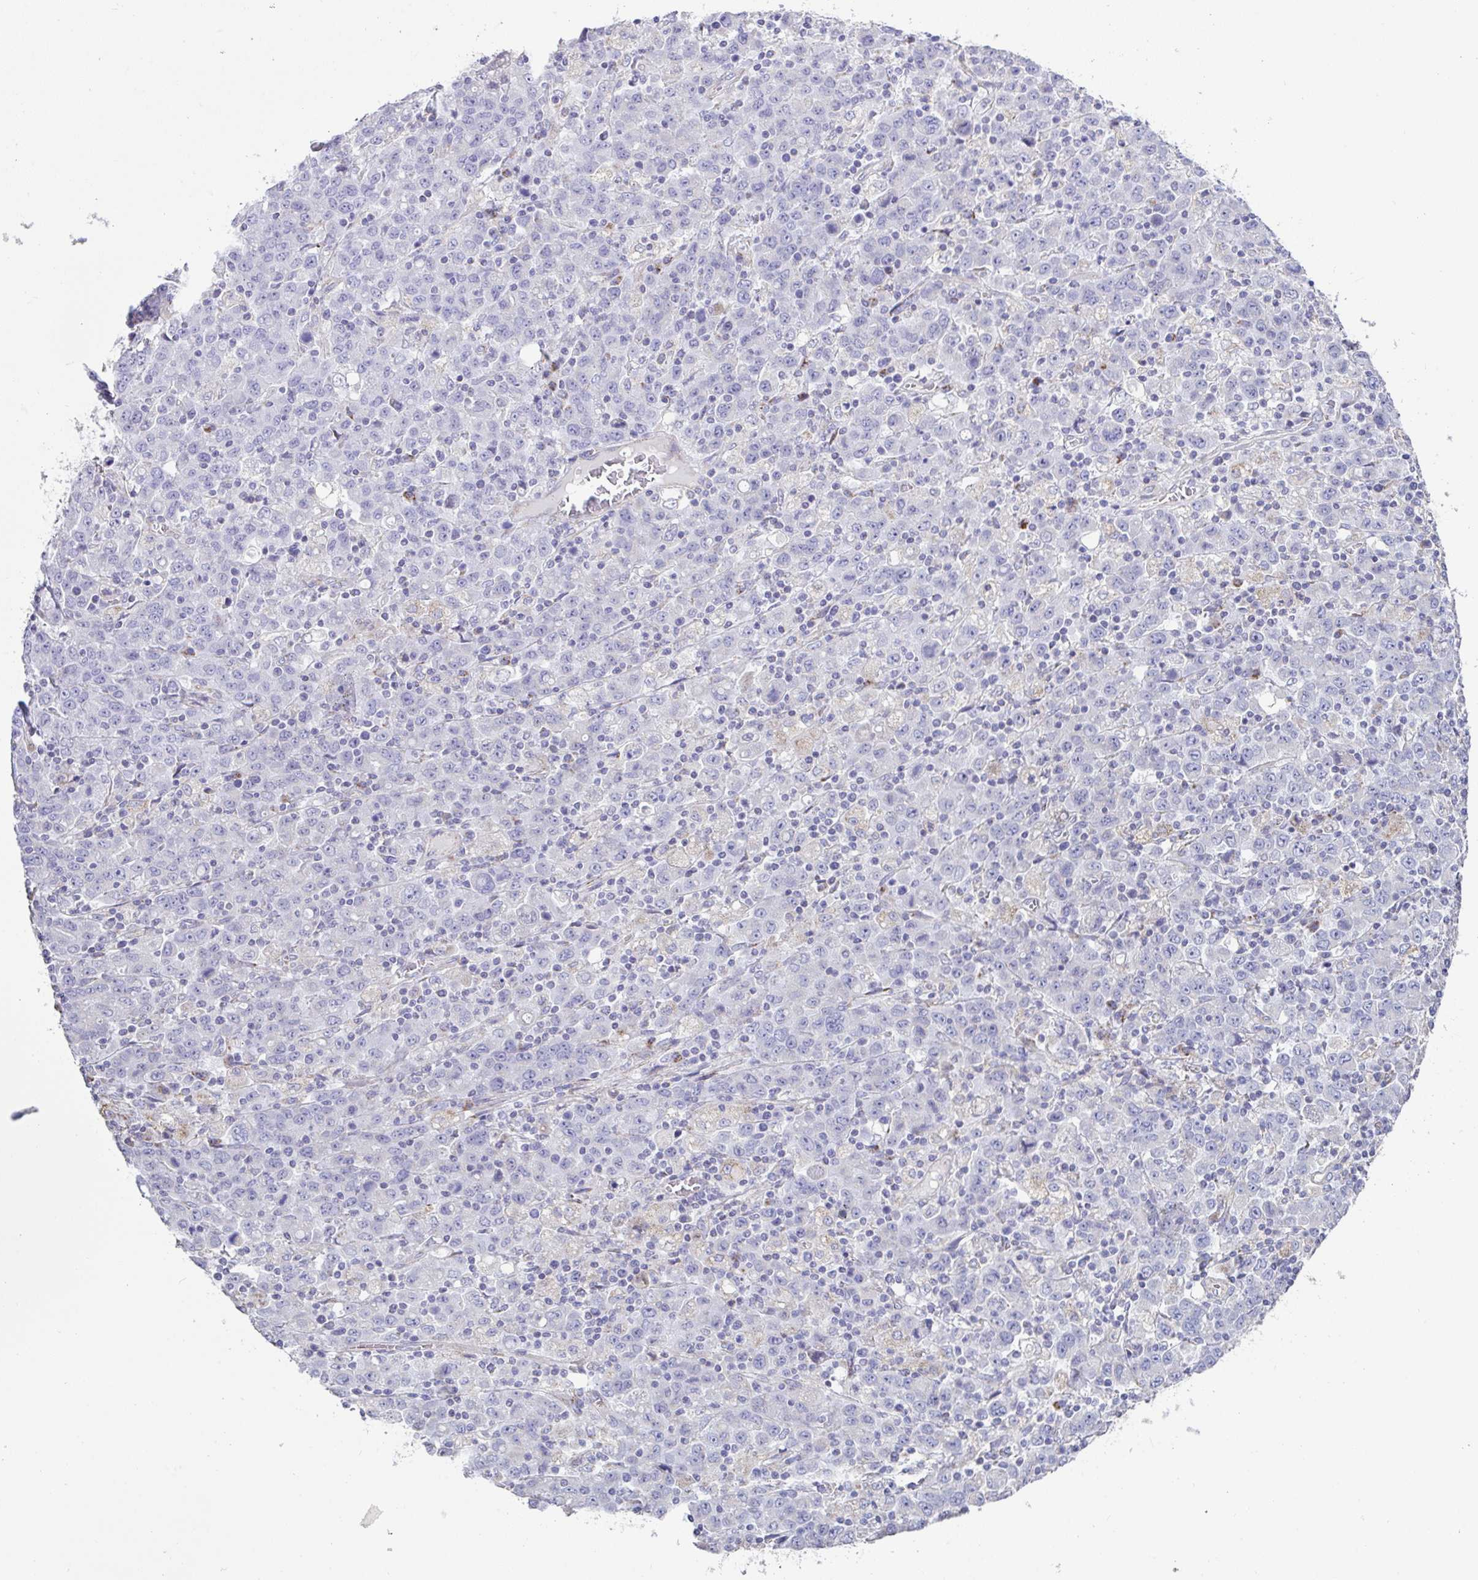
{"staining": {"intensity": "negative", "quantity": "none", "location": "none"}, "tissue": "stomach cancer", "cell_type": "Tumor cells", "image_type": "cancer", "snomed": [{"axis": "morphology", "description": "Adenocarcinoma, NOS"}, {"axis": "topography", "description": "Stomach, upper"}], "caption": "Histopathology image shows no protein positivity in tumor cells of adenocarcinoma (stomach) tissue.", "gene": "DOK7", "patient": {"sex": "male", "age": 69}}